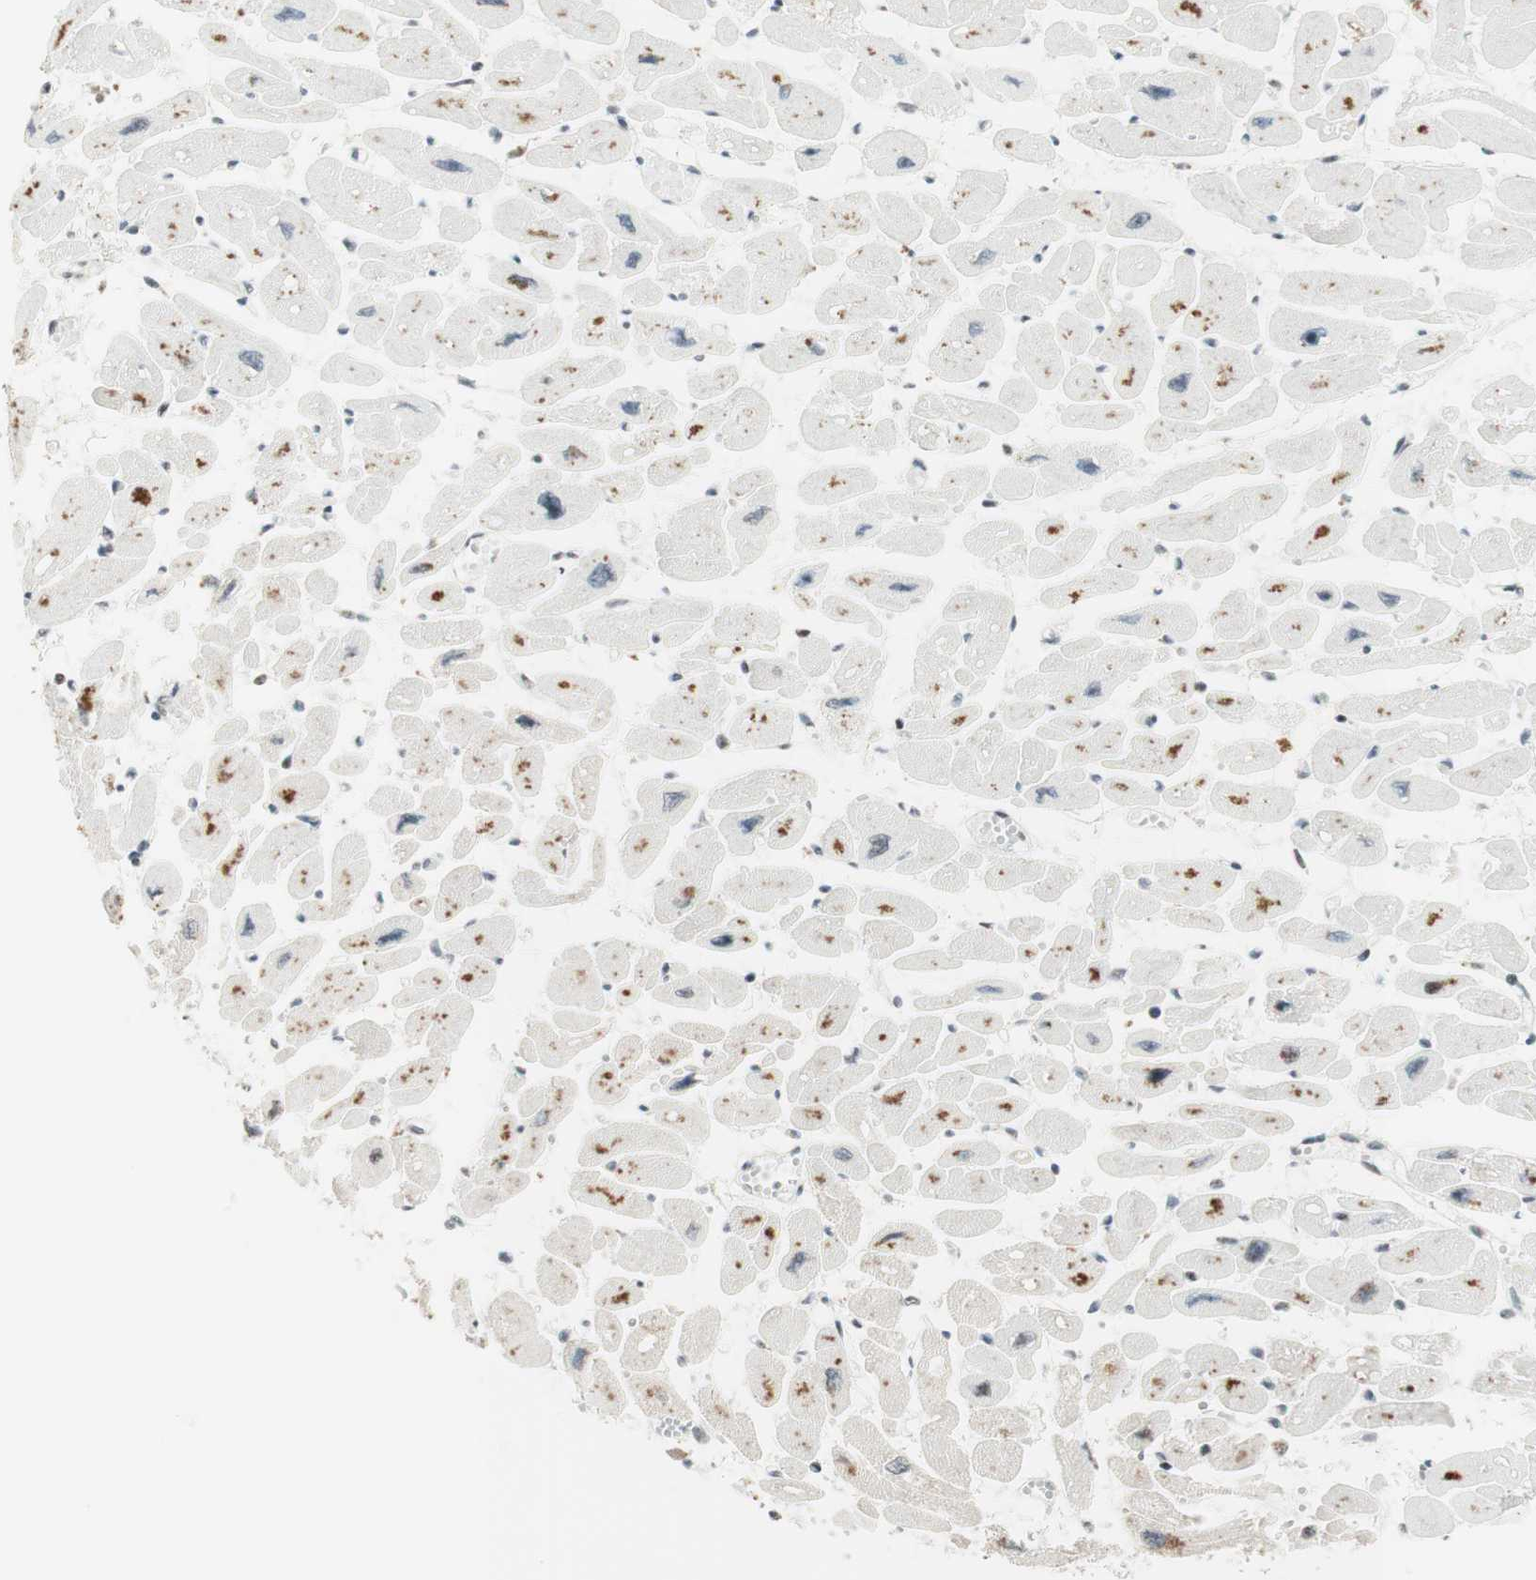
{"staining": {"intensity": "negative", "quantity": "none", "location": "none"}, "tissue": "heart muscle", "cell_type": "Cardiomyocytes", "image_type": "normal", "snomed": [{"axis": "morphology", "description": "Normal tissue, NOS"}, {"axis": "topography", "description": "Heart"}], "caption": "Heart muscle stained for a protein using immunohistochemistry shows no positivity cardiomyocytes.", "gene": "TPT1", "patient": {"sex": "female", "age": 54}}